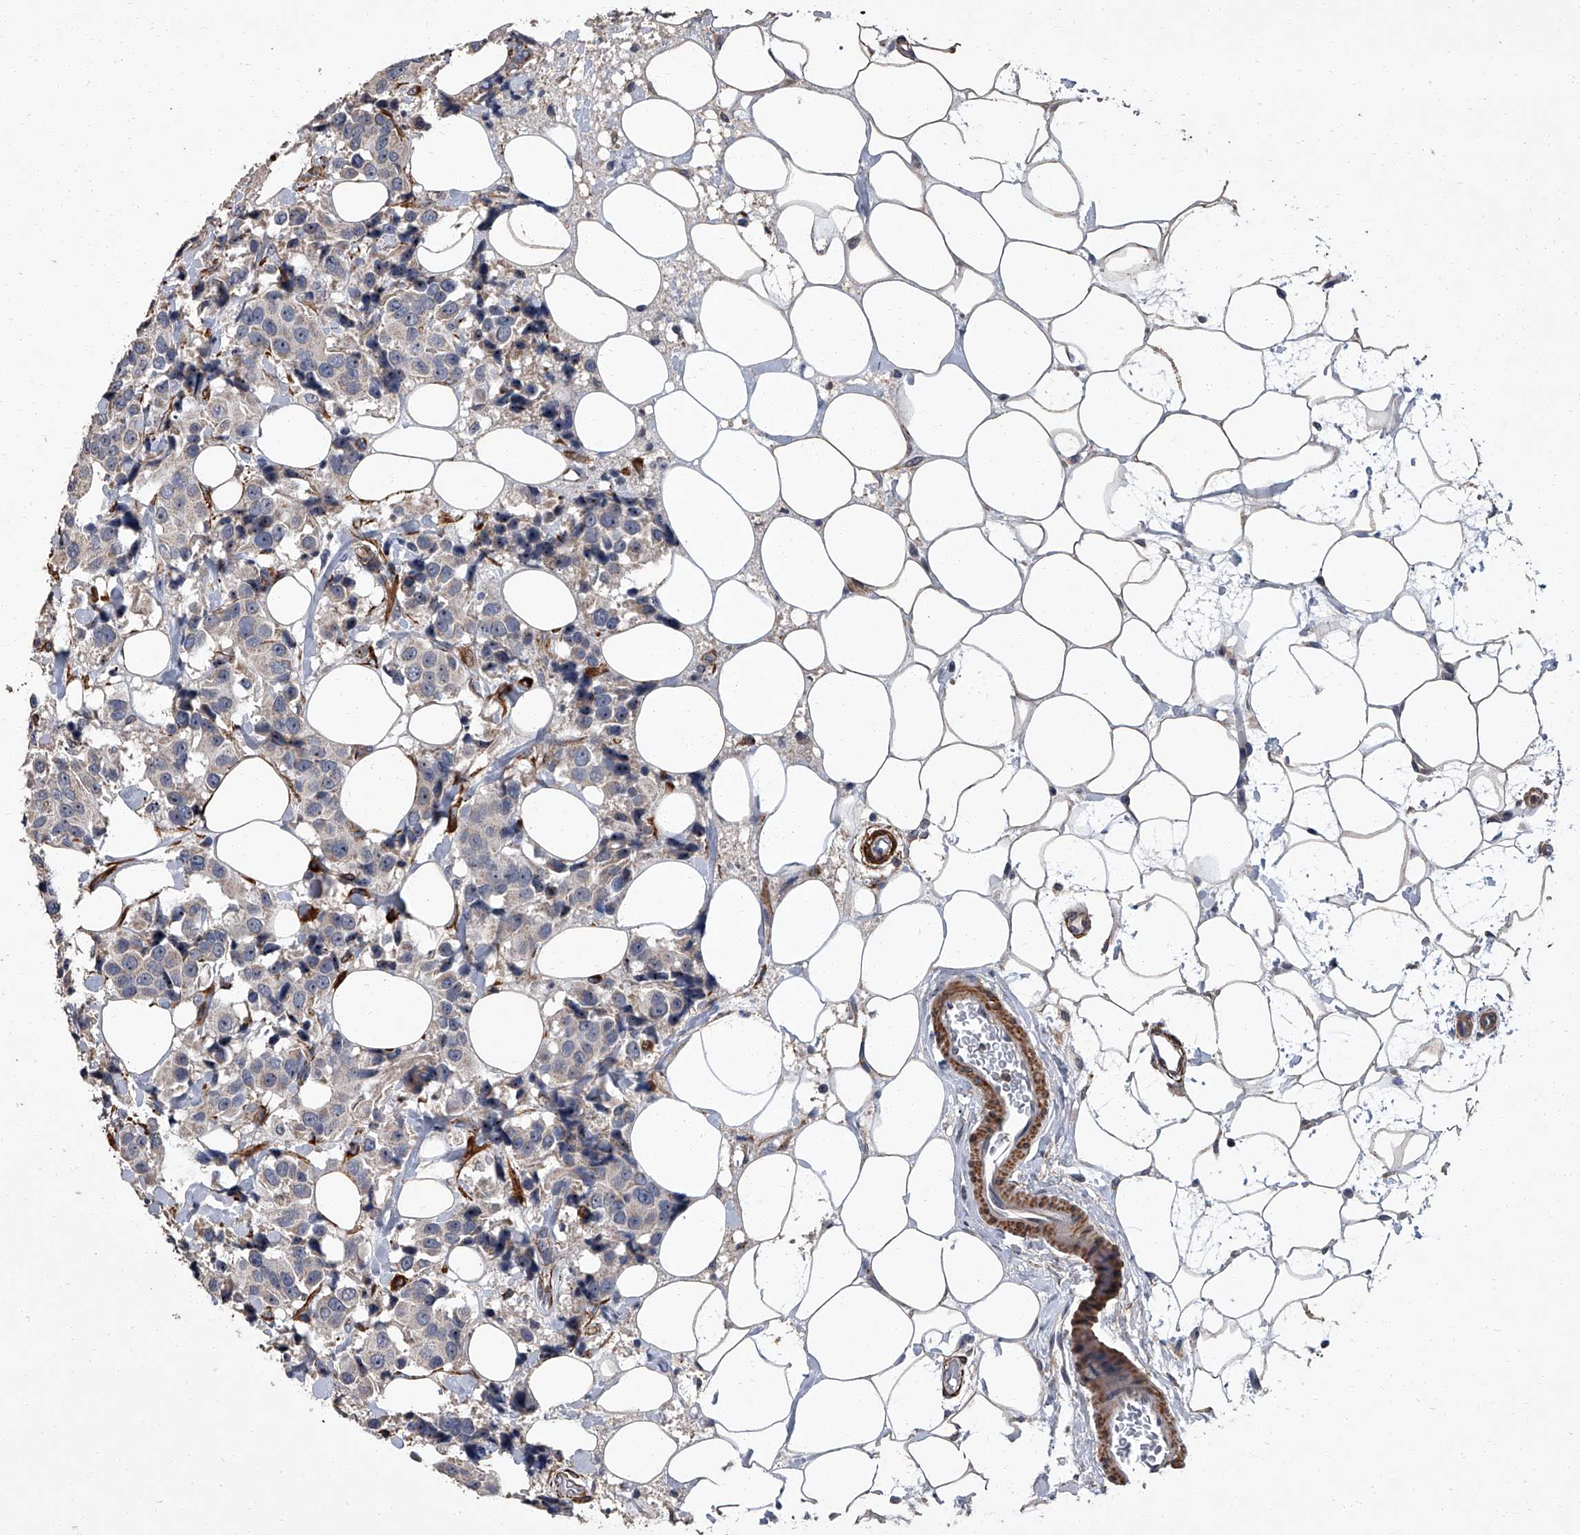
{"staining": {"intensity": "negative", "quantity": "none", "location": "none"}, "tissue": "breast cancer", "cell_type": "Tumor cells", "image_type": "cancer", "snomed": [{"axis": "morphology", "description": "Normal tissue, NOS"}, {"axis": "morphology", "description": "Duct carcinoma"}, {"axis": "topography", "description": "Breast"}], "caption": "Intraductal carcinoma (breast) stained for a protein using immunohistochemistry shows no expression tumor cells.", "gene": "SIRT4", "patient": {"sex": "female", "age": 39}}